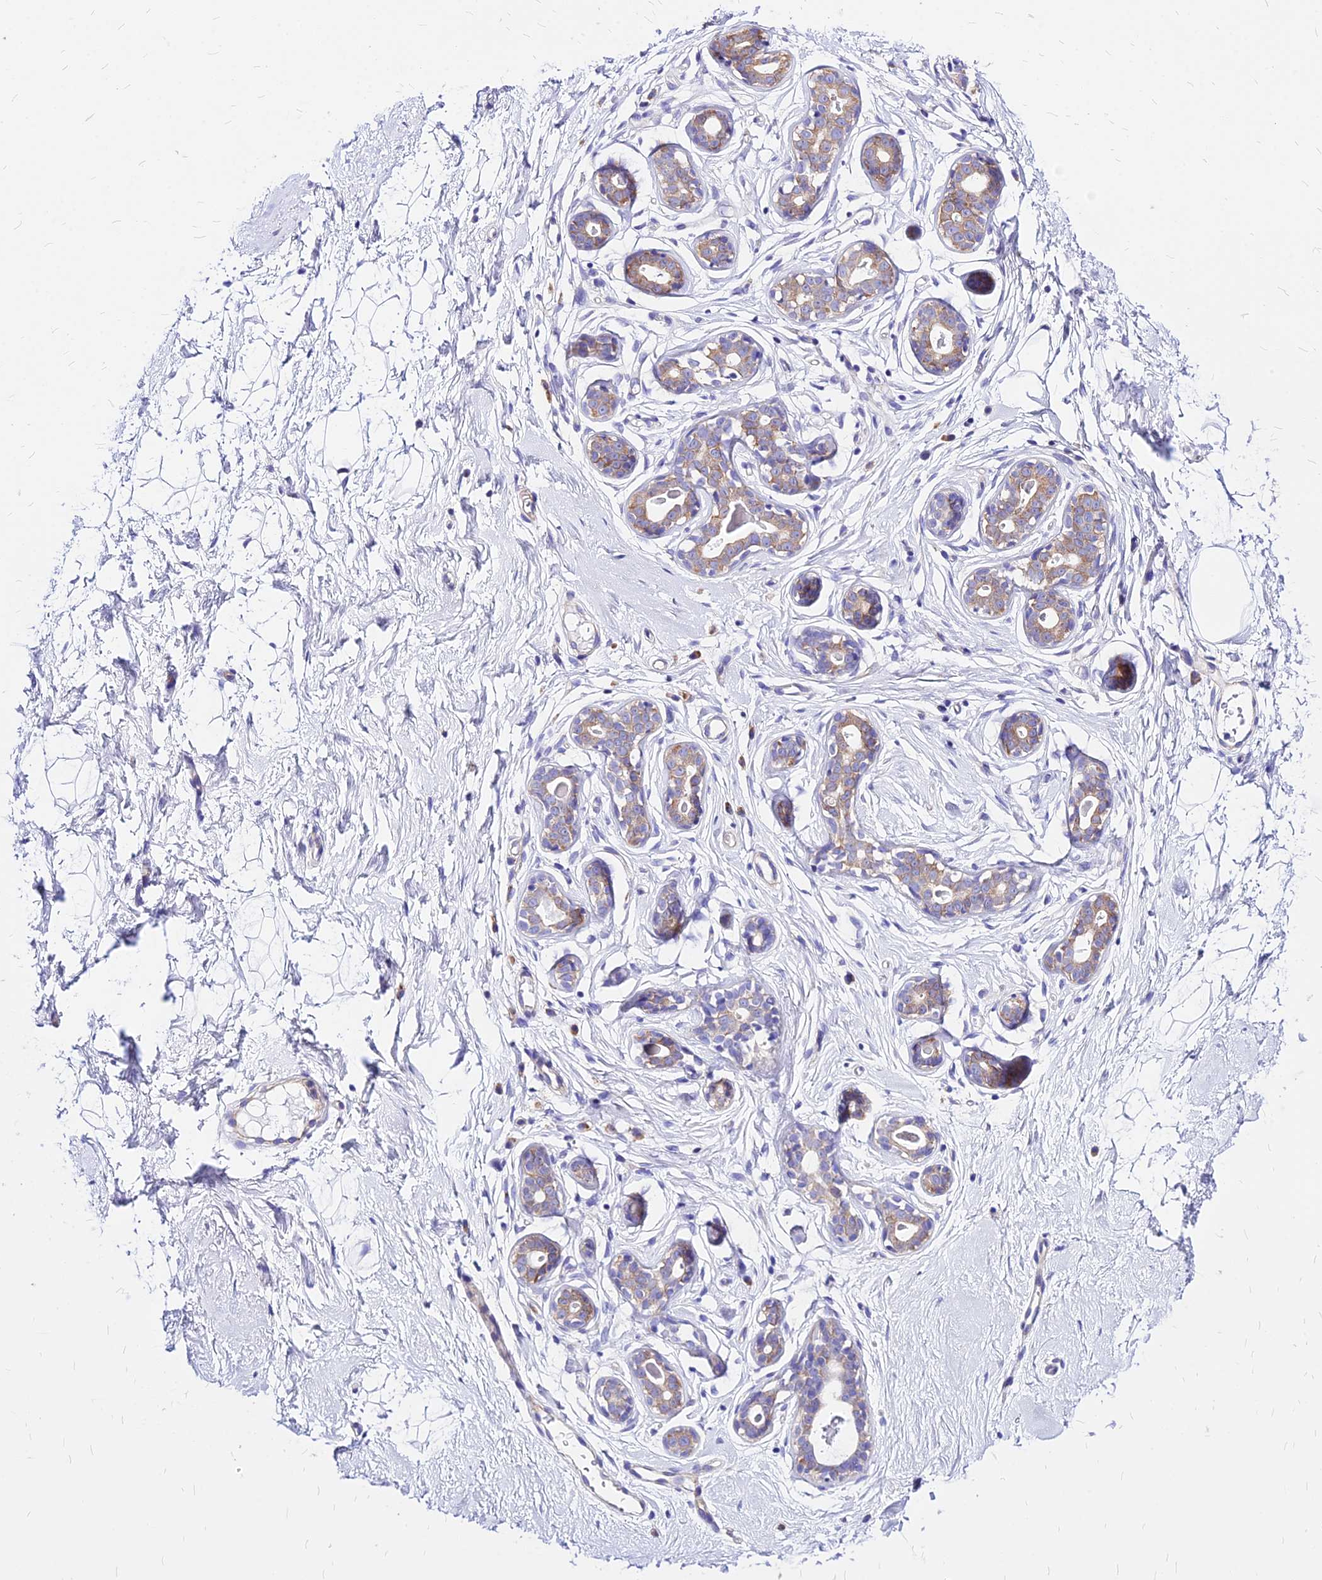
{"staining": {"intensity": "negative", "quantity": "none", "location": "none"}, "tissue": "breast", "cell_type": "Adipocytes", "image_type": "normal", "snomed": [{"axis": "morphology", "description": "Normal tissue, NOS"}, {"axis": "topography", "description": "Breast"}], "caption": "There is no significant expression in adipocytes of breast. (DAB (3,3'-diaminobenzidine) IHC visualized using brightfield microscopy, high magnification).", "gene": "RPL19", "patient": {"sex": "female", "age": 23}}